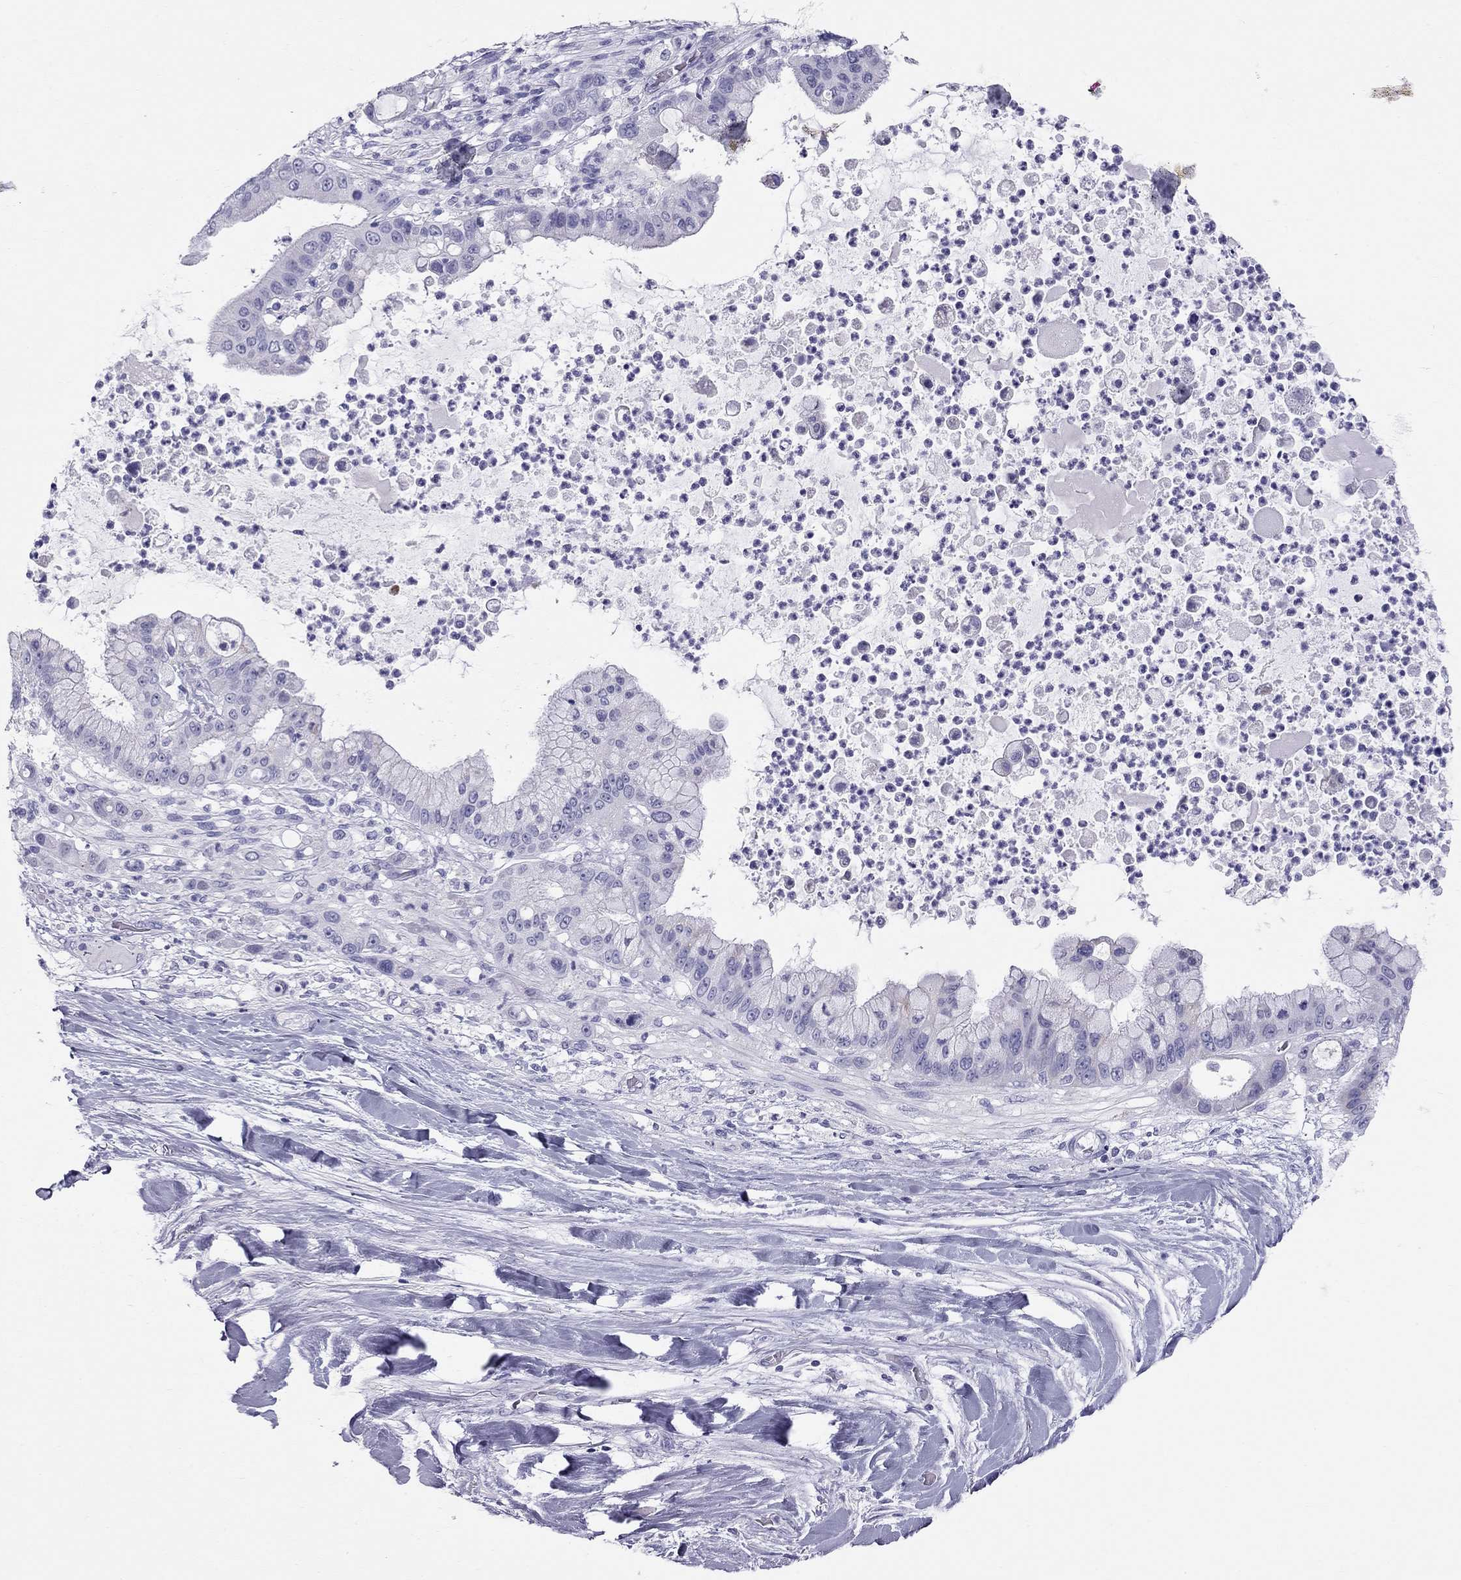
{"staining": {"intensity": "negative", "quantity": "none", "location": "none"}, "tissue": "liver cancer", "cell_type": "Tumor cells", "image_type": "cancer", "snomed": [{"axis": "morphology", "description": "Cholangiocarcinoma"}, {"axis": "topography", "description": "Liver"}], "caption": "Tumor cells are negative for protein expression in human cholangiocarcinoma (liver). Brightfield microscopy of immunohistochemistry (IHC) stained with DAB (3,3'-diaminobenzidine) (brown) and hematoxylin (blue), captured at high magnification.", "gene": "TRPM3", "patient": {"sex": "female", "age": 54}}